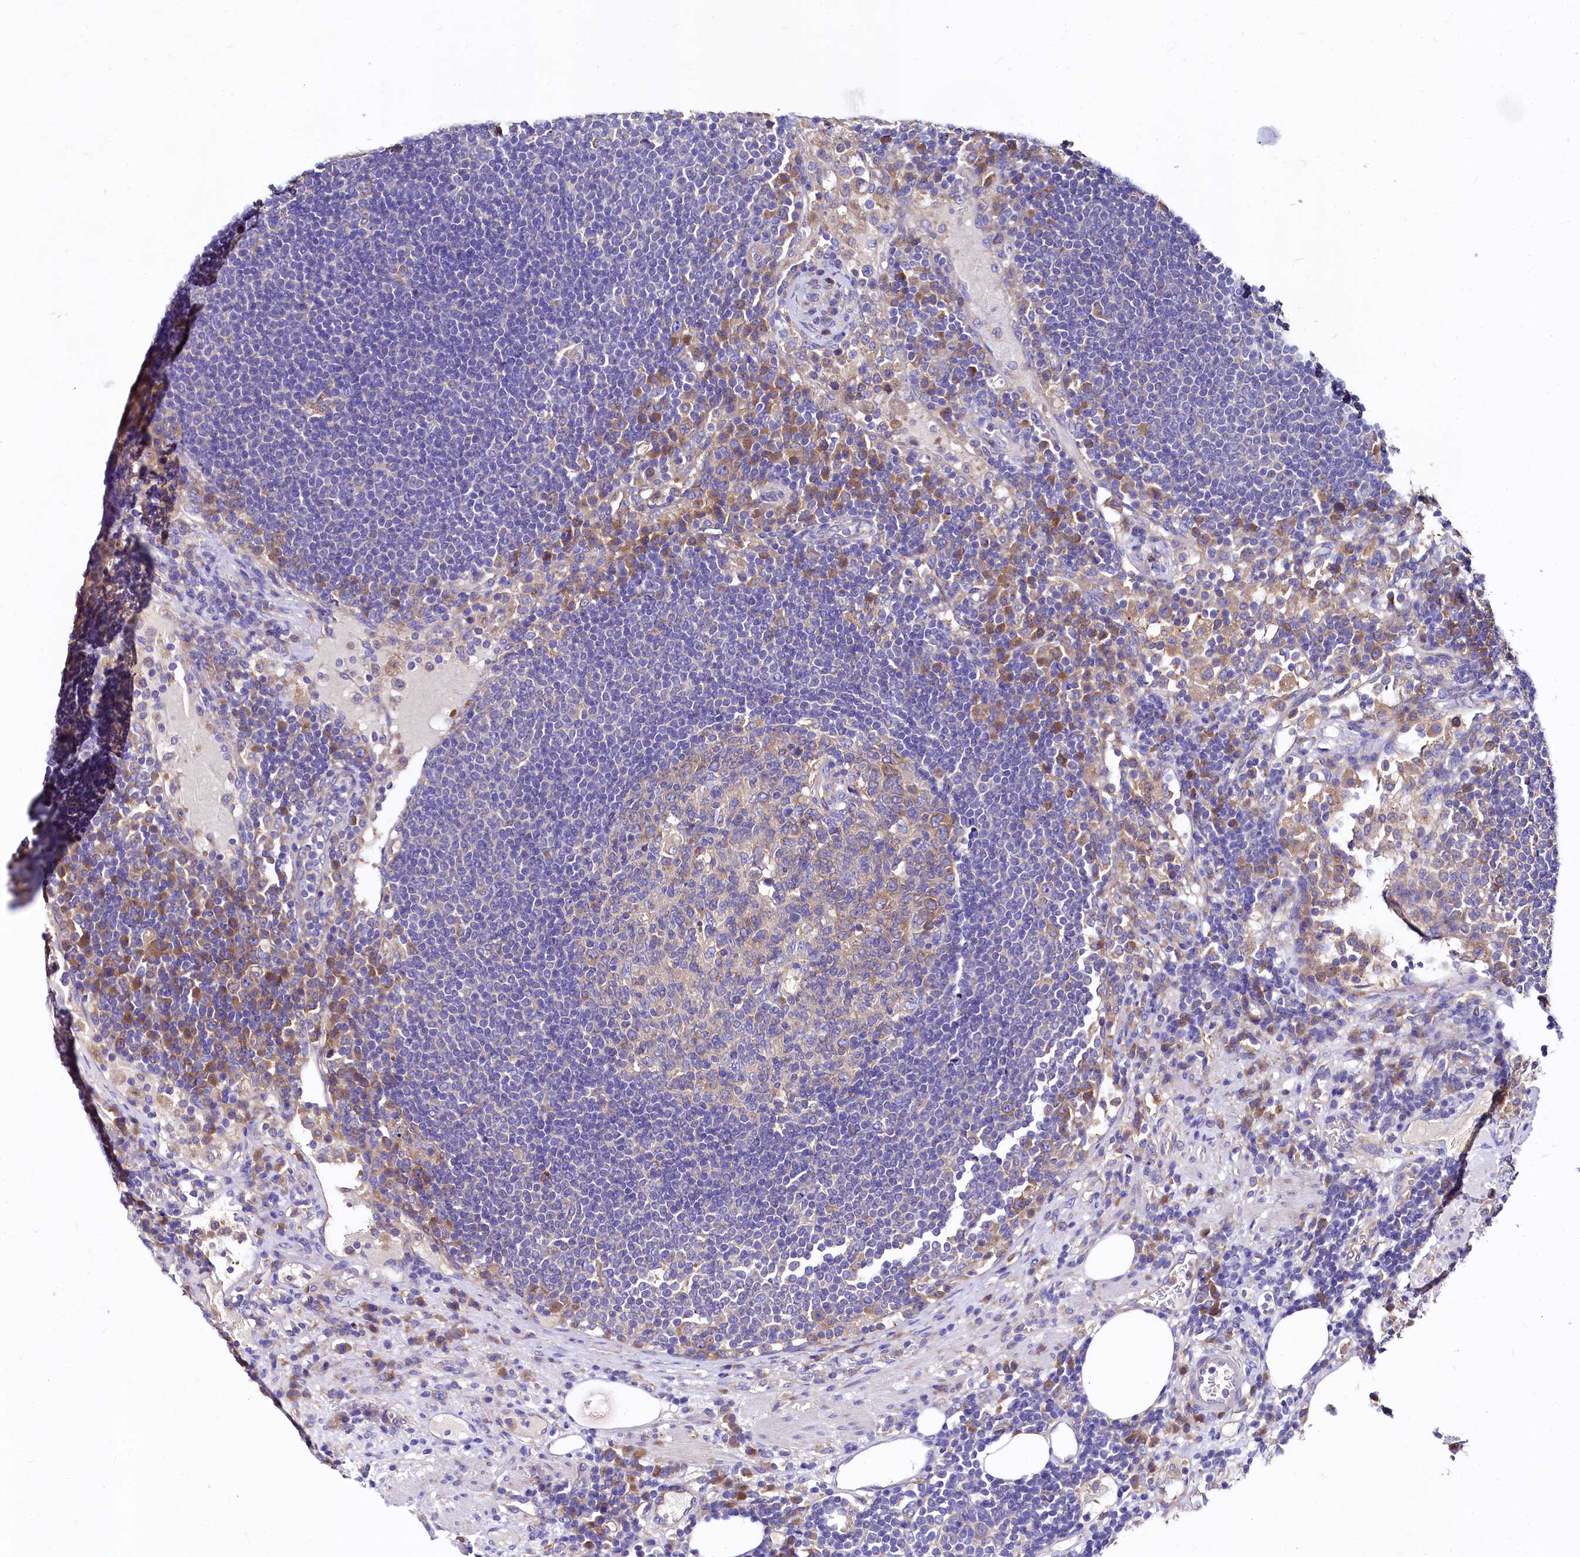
{"staining": {"intensity": "weak", "quantity": "25%-75%", "location": "cytoplasmic/membranous"}, "tissue": "lymph node", "cell_type": "Germinal center cells", "image_type": "normal", "snomed": [{"axis": "morphology", "description": "Normal tissue, NOS"}, {"axis": "topography", "description": "Lymph node"}], "caption": "Germinal center cells display low levels of weak cytoplasmic/membranous positivity in approximately 25%-75% of cells in benign lymph node.", "gene": "QARS1", "patient": {"sex": "female", "age": 53}}